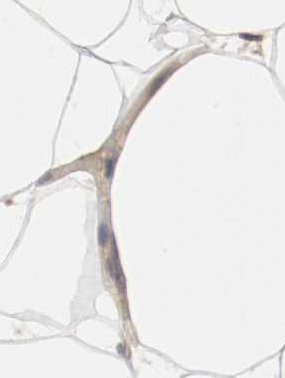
{"staining": {"intensity": "weak", "quantity": ">75%", "location": "cytoplasmic/membranous"}, "tissue": "adipose tissue", "cell_type": "Adipocytes", "image_type": "normal", "snomed": [{"axis": "morphology", "description": "Normal tissue, NOS"}, {"axis": "morphology", "description": "Duct carcinoma"}, {"axis": "topography", "description": "Breast"}, {"axis": "topography", "description": "Adipose tissue"}], "caption": "Immunohistochemical staining of benign adipose tissue shows >75% levels of weak cytoplasmic/membranous protein staining in approximately >75% of adipocytes. (Stains: DAB in brown, nuclei in blue, Microscopy: brightfield microscopy at high magnification).", "gene": "RBM23", "patient": {"sex": "female", "age": 37}}